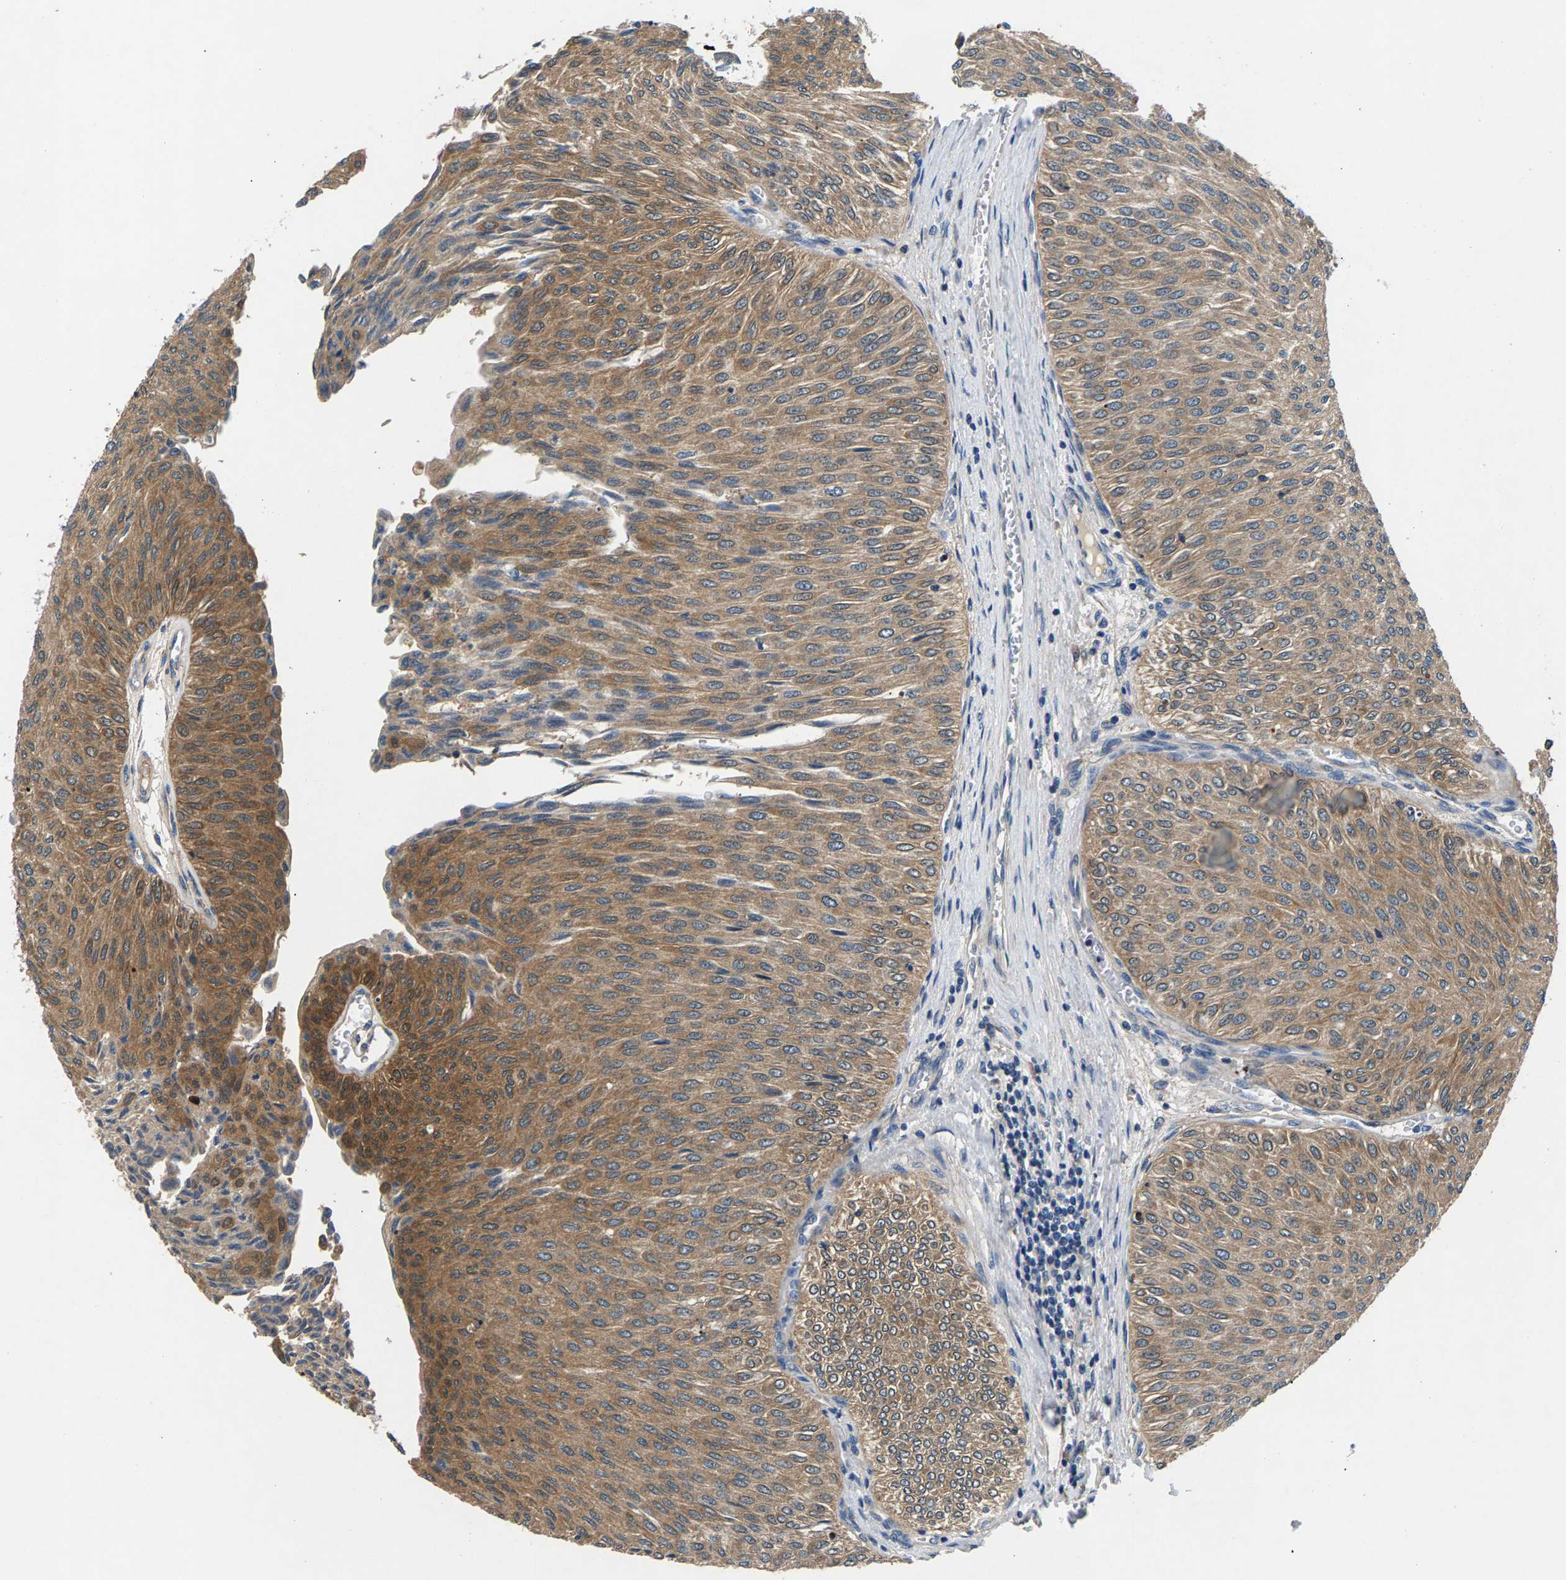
{"staining": {"intensity": "moderate", "quantity": ">75%", "location": "cytoplasmic/membranous"}, "tissue": "urothelial cancer", "cell_type": "Tumor cells", "image_type": "cancer", "snomed": [{"axis": "morphology", "description": "Urothelial carcinoma, Low grade"}, {"axis": "topography", "description": "Urinary bladder"}], "caption": "Low-grade urothelial carcinoma was stained to show a protein in brown. There is medium levels of moderate cytoplasmic/membranous expression in approximately >75% of tumor cells.", "gene": "NT5C", "patient": {"sex": "male", "age": 78}}